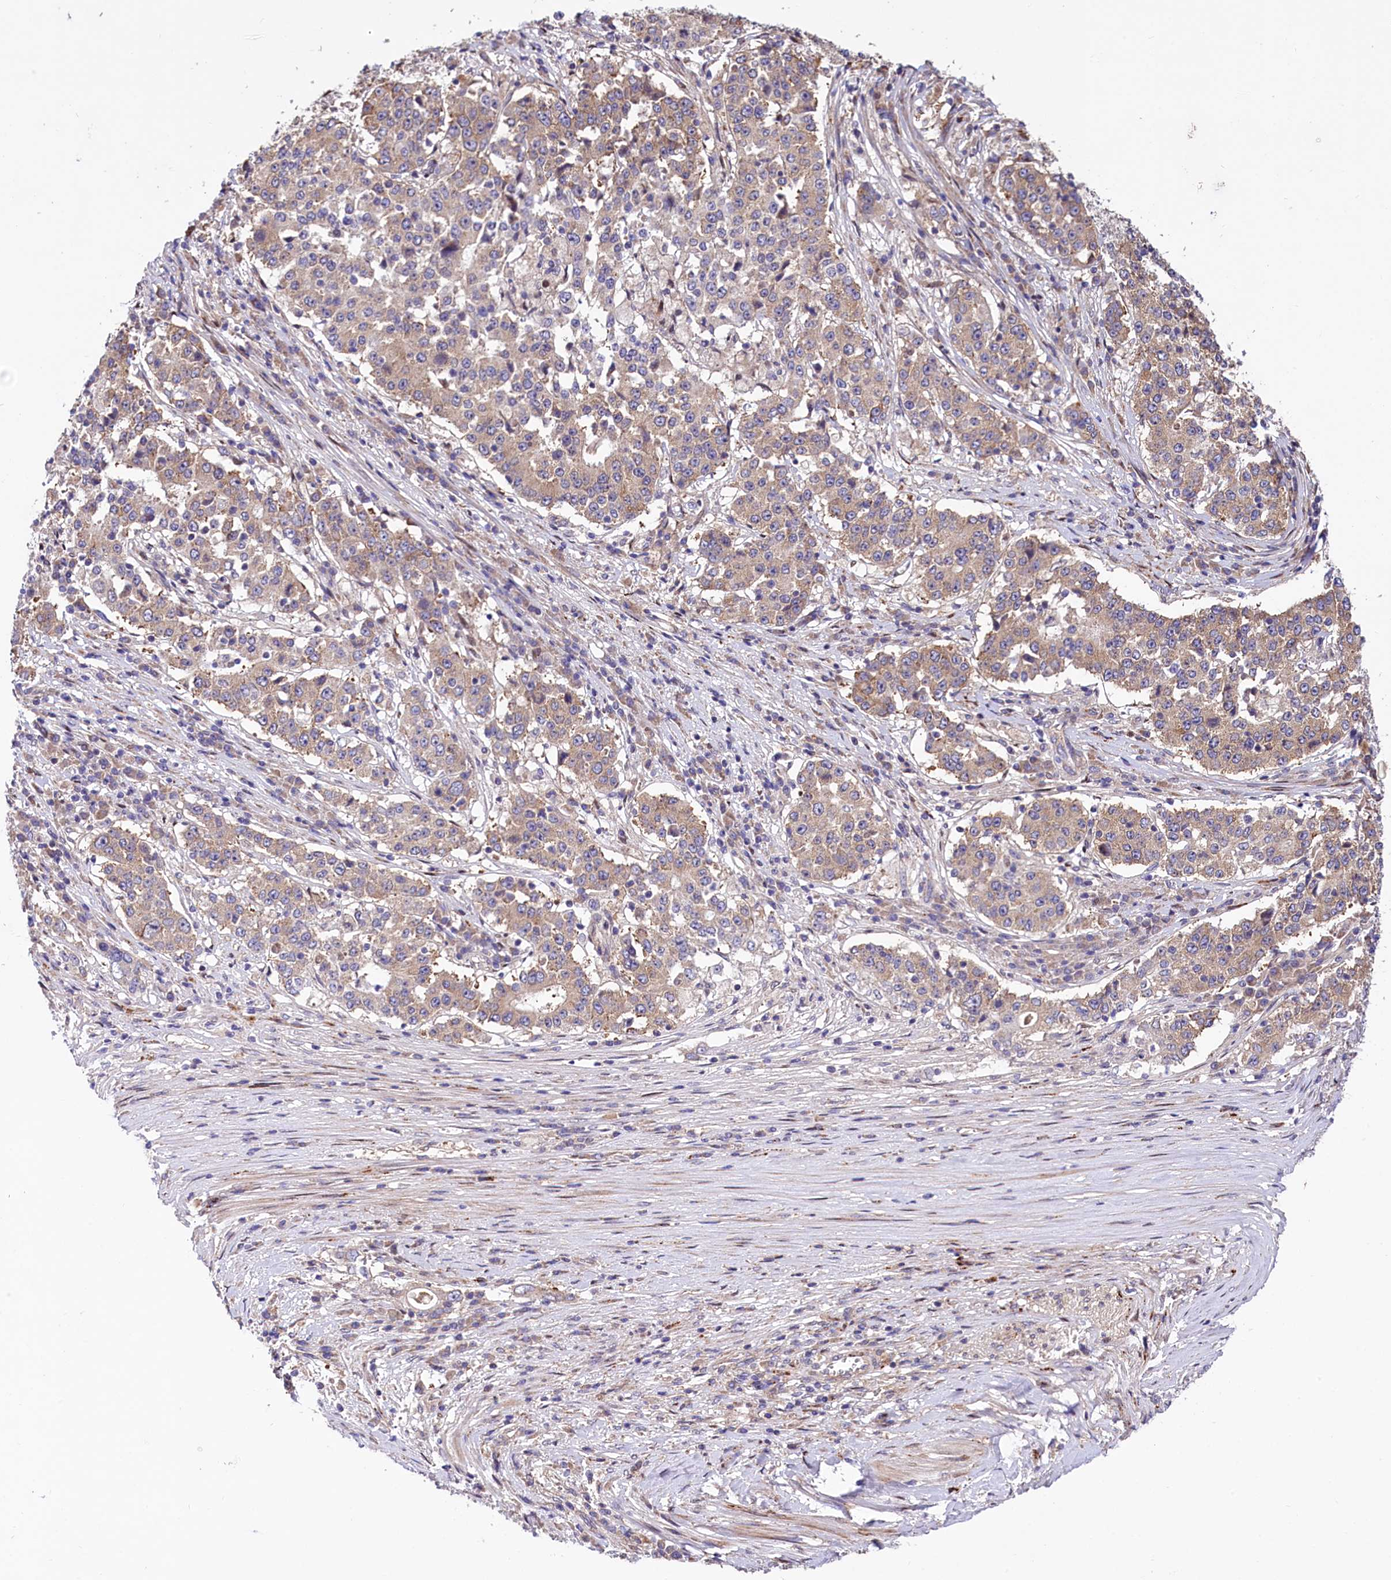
{"staining": {"intensity": "weak", "quantity": ">75%", "location": "cytoplasmic/membranous"}, "tissue": "stomach cancer", "cell_type": "Tumor cells", "image_type": "cancer", "snomed": [{"axis": "morphology", "description": "Adenocarcinoma, NOS"}, {"axis": "topography", "description": "Stomach"}], "caption": "The histopathology image demonstrates staining of stomach cancer, revealing weak cytoplasmic/membranous protein positivity (brown color) within tumor cells.", "gene": "PDZRN3", "patient": {"sex": "male", "age": 59}}